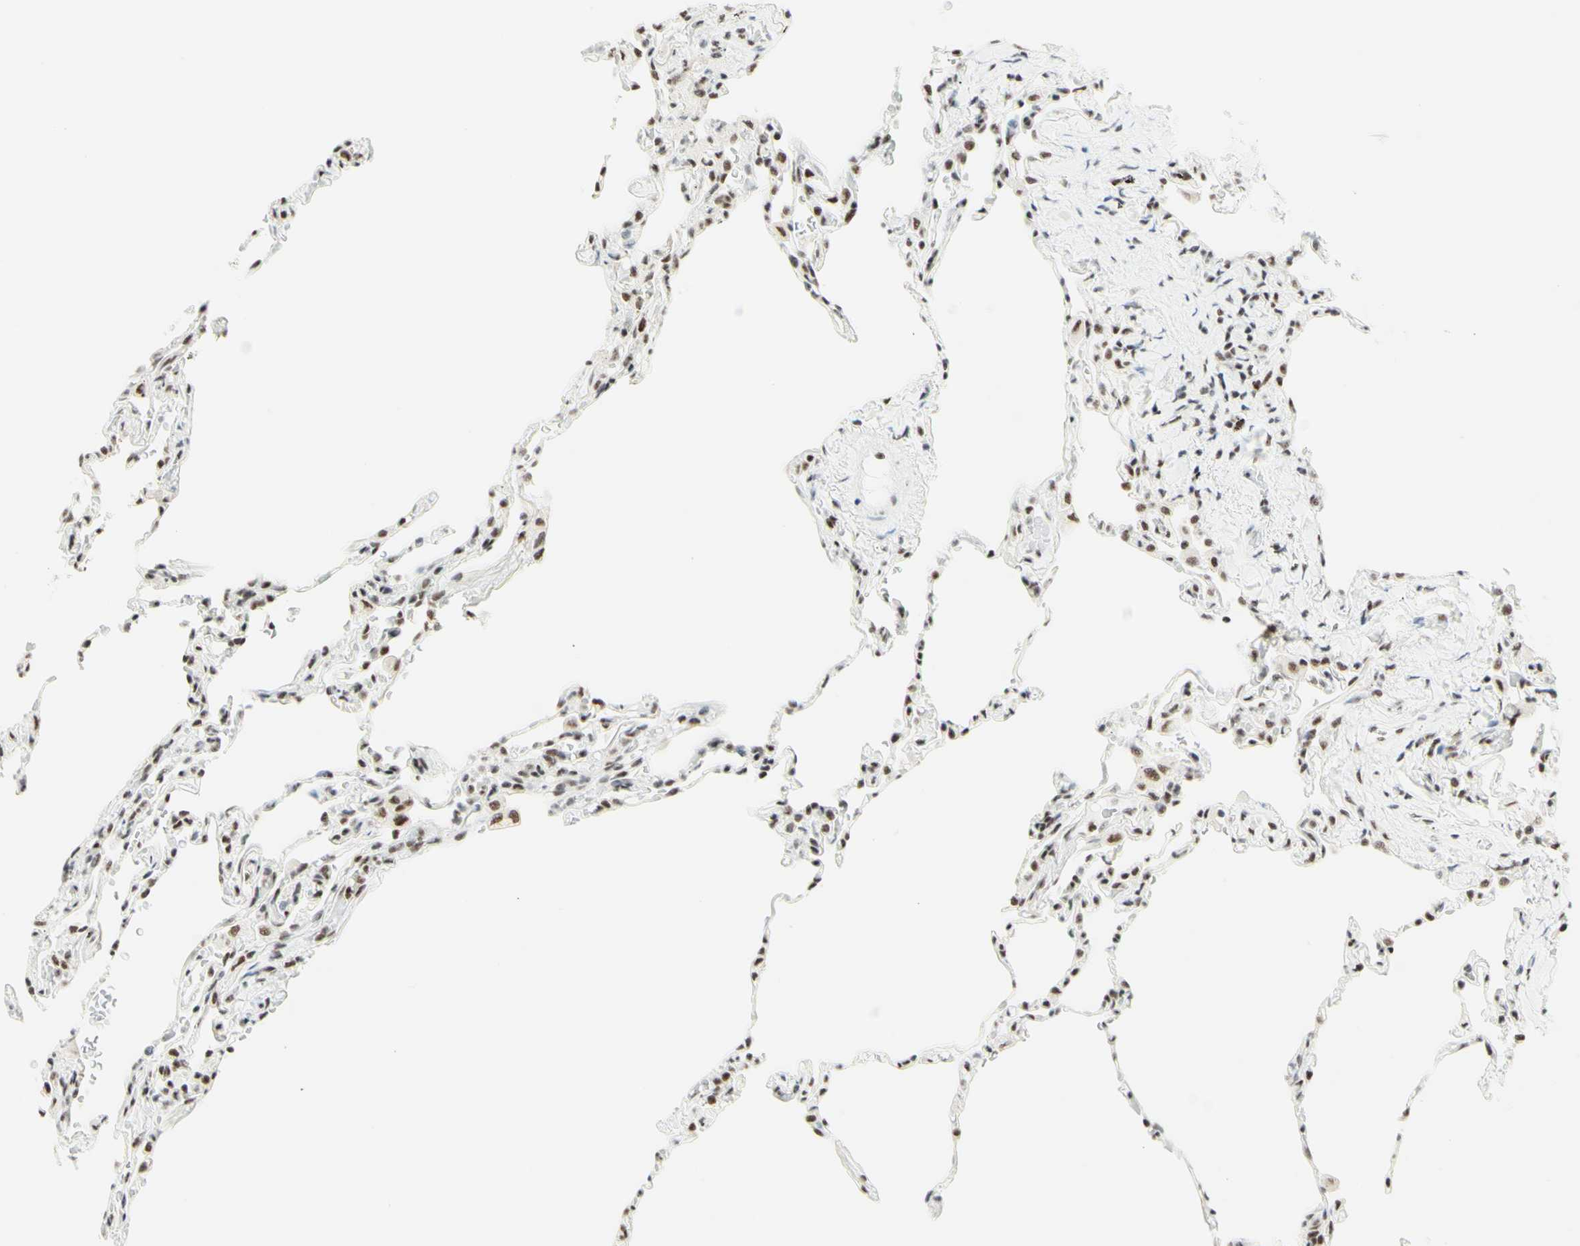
{"staining": {"intensity": "moderate", "quantity": ">75%", "location": "nuclear"}, "tissue": "lung", "cell_type": "Alveolar cells", "image_type": "normal", "snomed": [{"axis": "morphology", "description": "Normal tissue, NOS"}, {"axis": "topography", "description": "Lung"}], "caption": "An image showing moderate nuclear positivity in about >75% of alveolar cells in unremarkable lung, as visualized by brown immunohistochemical staining.", "gene": "WTAP", "patient": {"sex": "male", "age": 59}}